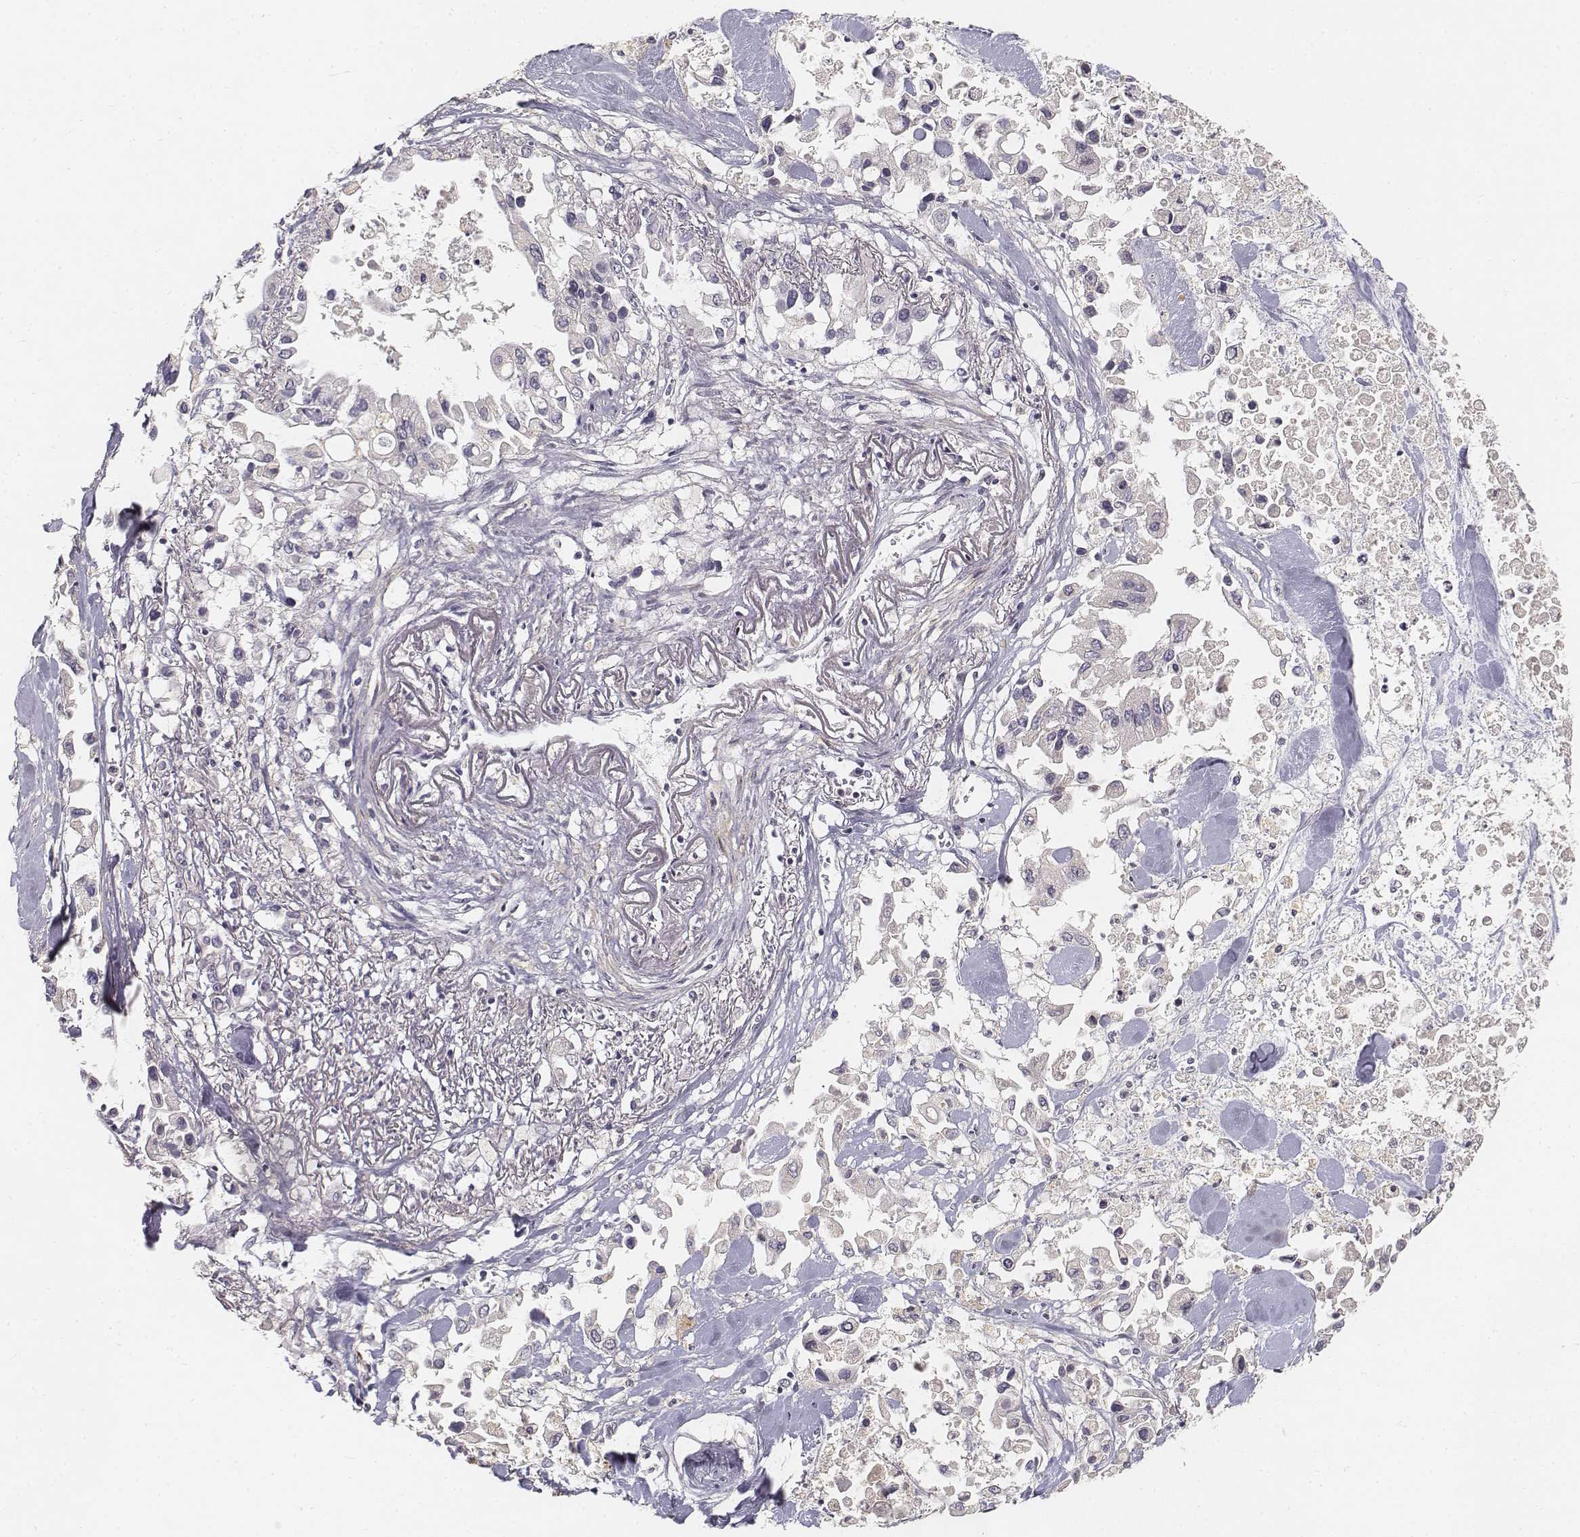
{"staining": {"intensity": "negative", "quantity": "none", "location": "none"}, "tissue": "pancreatic cancer", "cell_type": "Tumor cells", "image_type": "cancer", "snomed": [{"axis": "morphology", "description": "Adenocarcinoma, NOS"}, {"axis": "topography", "description": "Pancreas"}], "caption": "Micrograph shows no protein positivity in tumor cells of pancreatic cancer tissue.", "gene": "FANCD2", "patient": {"sex": "female", "age": 83}}